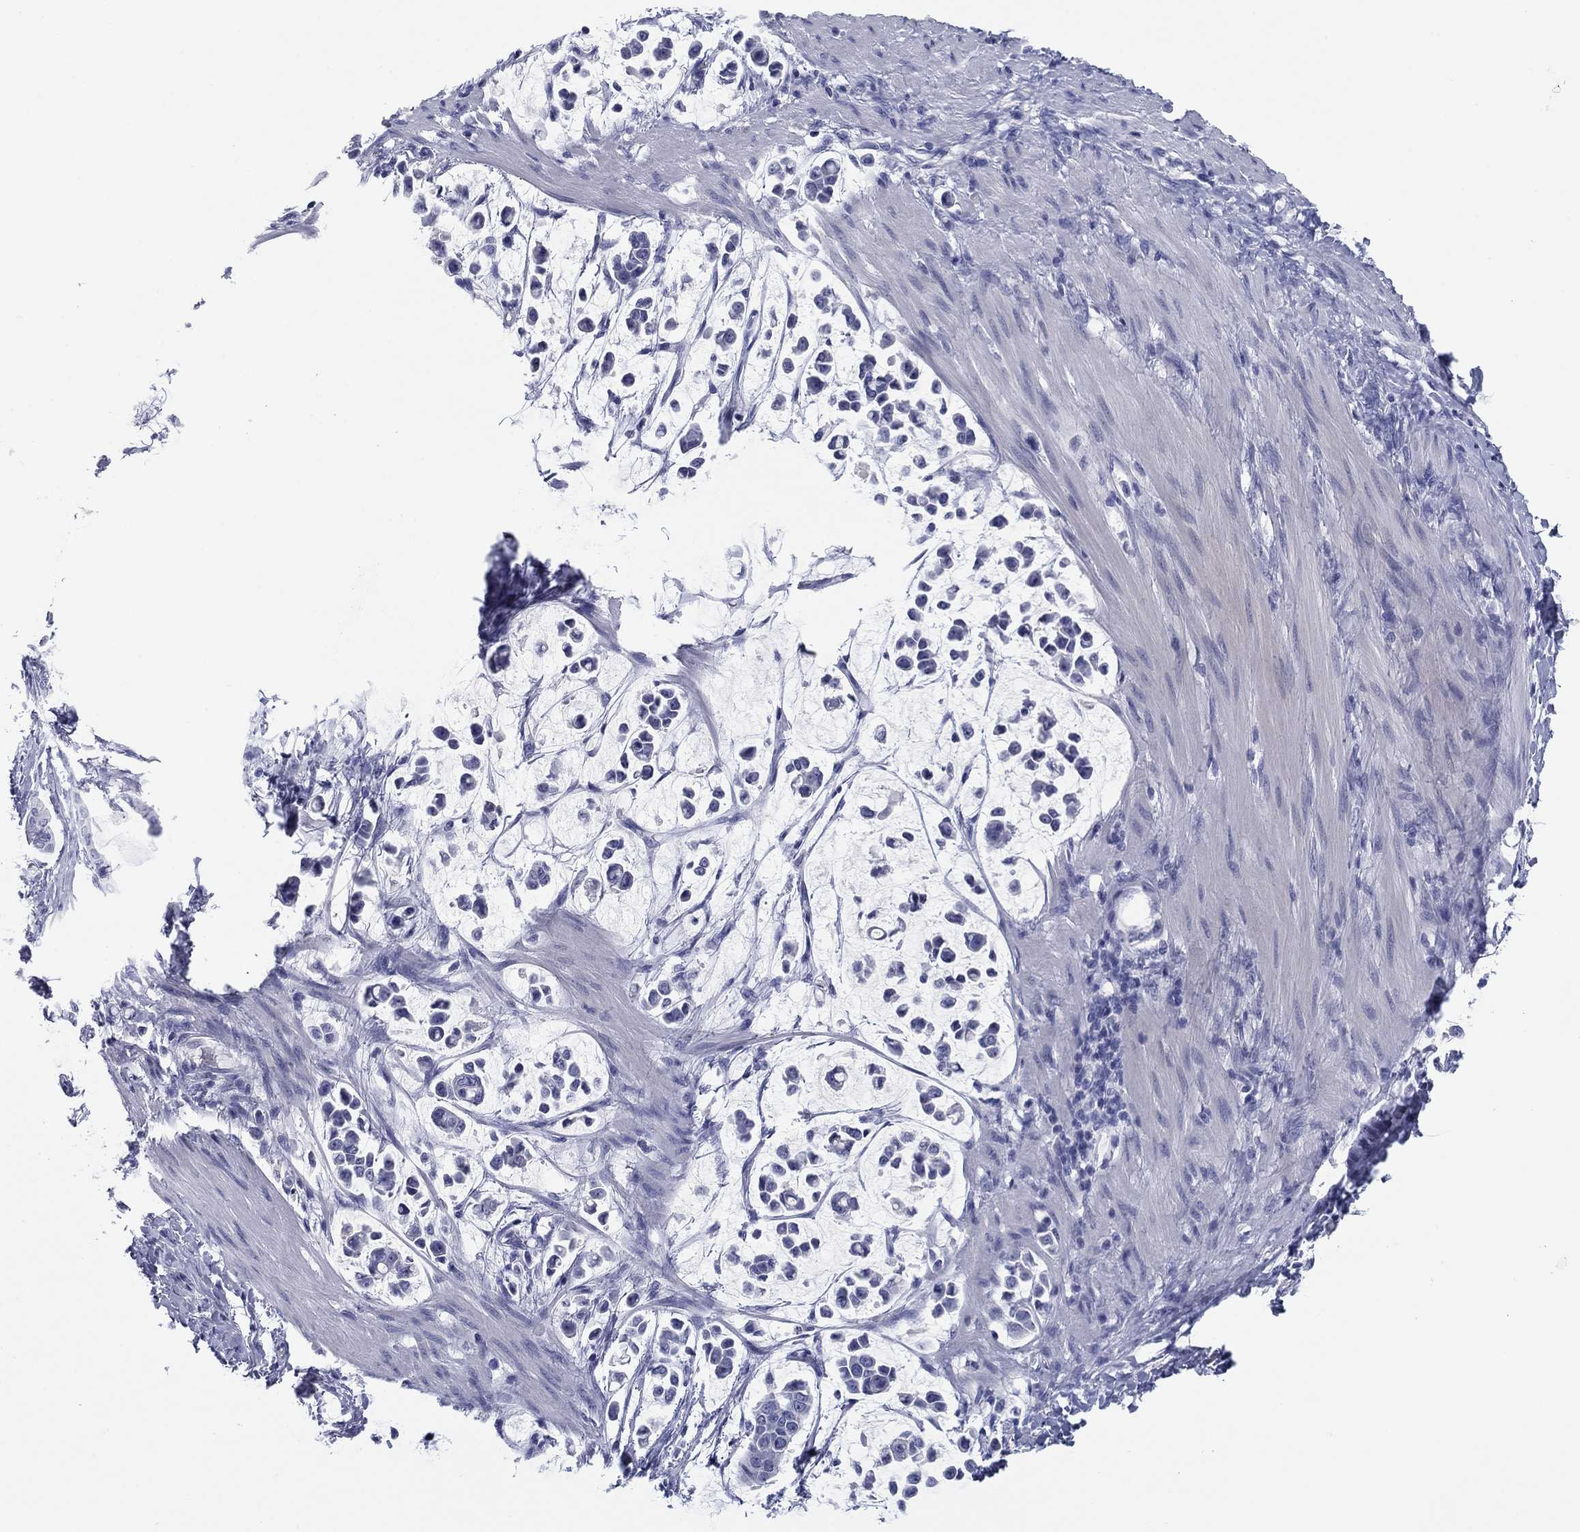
{"staining": {"intensity": "negative", "quantity": "none", "location": "none"}, "tissue": "stomach cancer", "cell_type": "Tumor cells", "image_type": "cancer", "snomed": [{"axis": "morphology", "description": "Adenocarcinoma, NOS"}, {"axis": "topography", "description": "Stomach"}], "caption": "Tumor cells show no significant protein expression in stomach cancer (adenocarcinoma). (DAB immunohistochemistry with hematoxylin counter stain).", "gene": "KCNH1", "patient": {"sex": "male", "age": 82}}